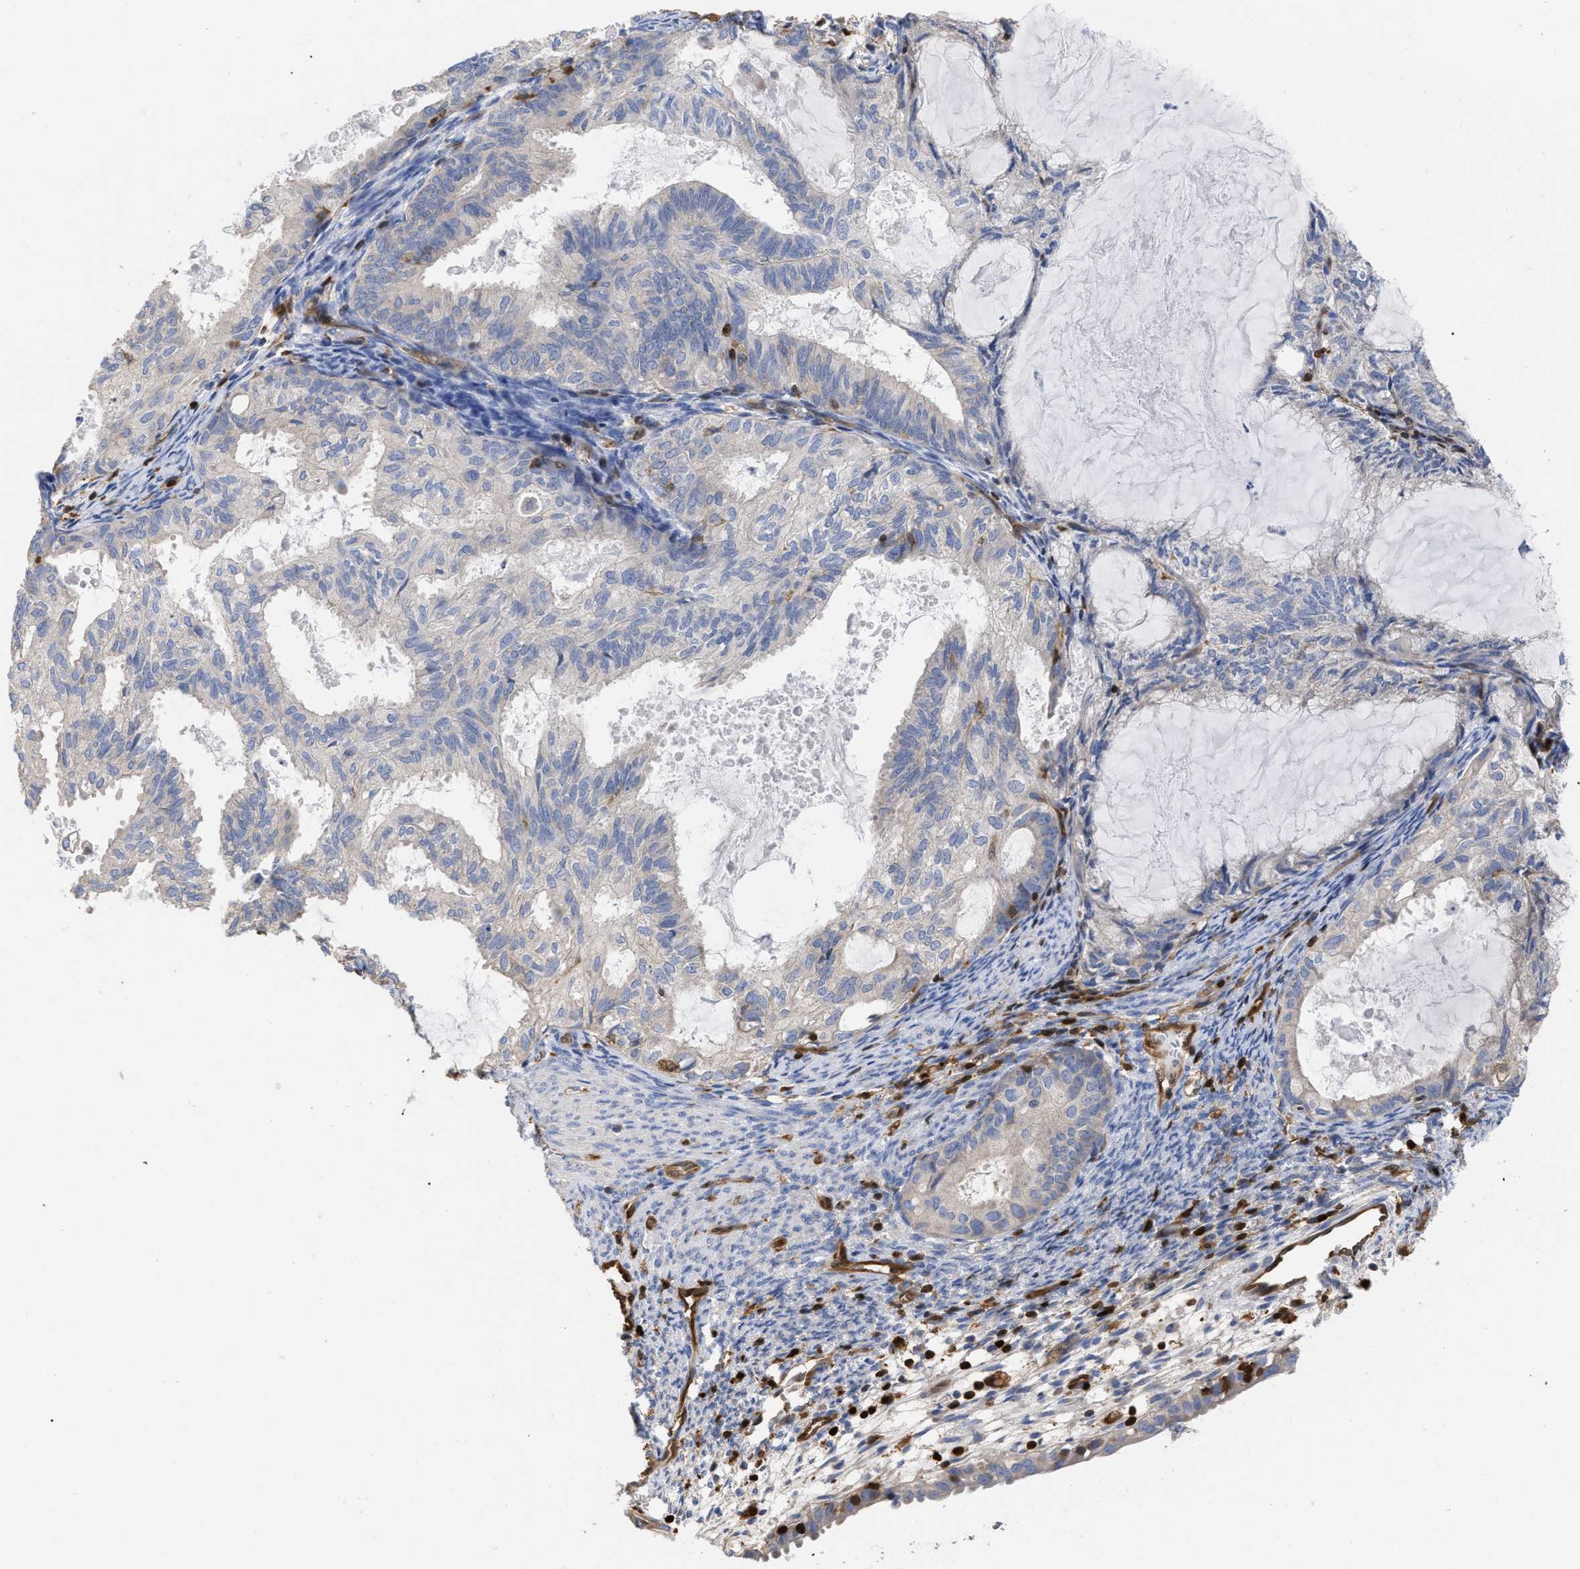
{"staining": {"intensity": "negative", "quantity": "none", "location": "none"}, "tissue": "cervical cancer", "cell_type": "Tumor cells", "image_type": "cancer", "snomed": [{"axis": "morphology", "description": "Normal tissue, NOS"}, {"axis": "morphology", "description": "Adenocarcinoma, NOS"}, {"axis": "topography", "description": "Cervix"}, {"axis": "topography", "description": "Endometrium"}], "caption": "A high-resolution micrograph shows IHC staining of cervical cancer (adenocarcinoma), which demonstrates no significant positivity in tumor cells. The staining was performed using DAB to visualize the protein expression in brown, while the nuclei were stained in blue with hematoxylin (Magnification: 20x).", "gene": "GIMAP4", "patient": {"sex": "female", "age": 86}}